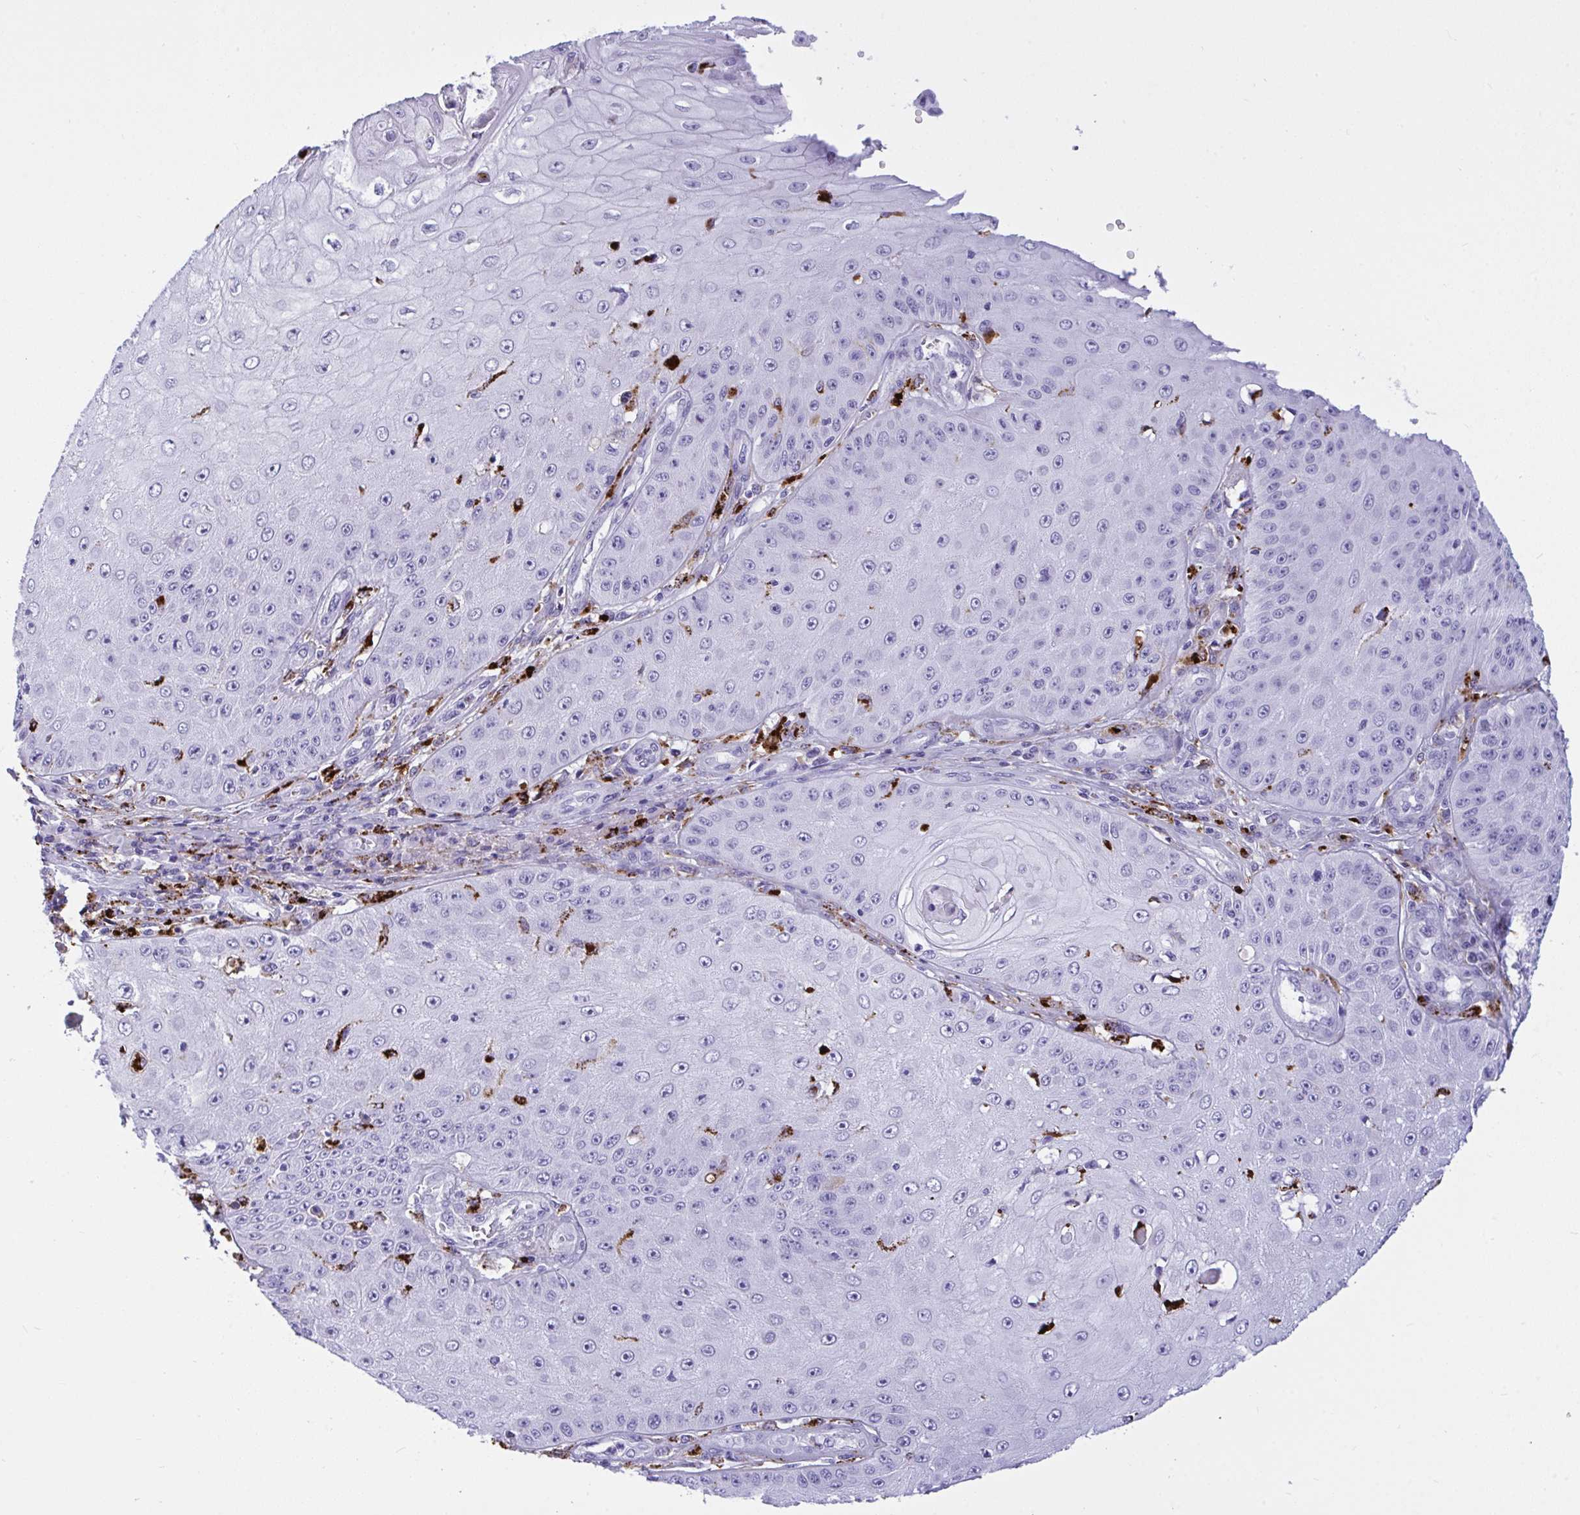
{"staining": {"intensity": "negative", "quantity": "none", "location": "none"}, "tissue": "skin cancer", "cell_type": "Tumor cells", "image_type": "cancer", "snomed": [{"axis": "morphology", "description": "Squamous cell carcinoma, NOS"}, {"axis": "topography", "description": "Skin"}], "caption": "High magnification brightfield microscopy of skin cancer (squamous cell carcinoma) stained with DAB (3,3'-diaminobenzidine) (brown) and counterstained with hematoxylin (blue): tumor cells show no significant staining. (Brightfield microscopy of DAB IHC at high magnification).", "gene": "CPVL", "patient": {"sex": "male", "age": 70}}